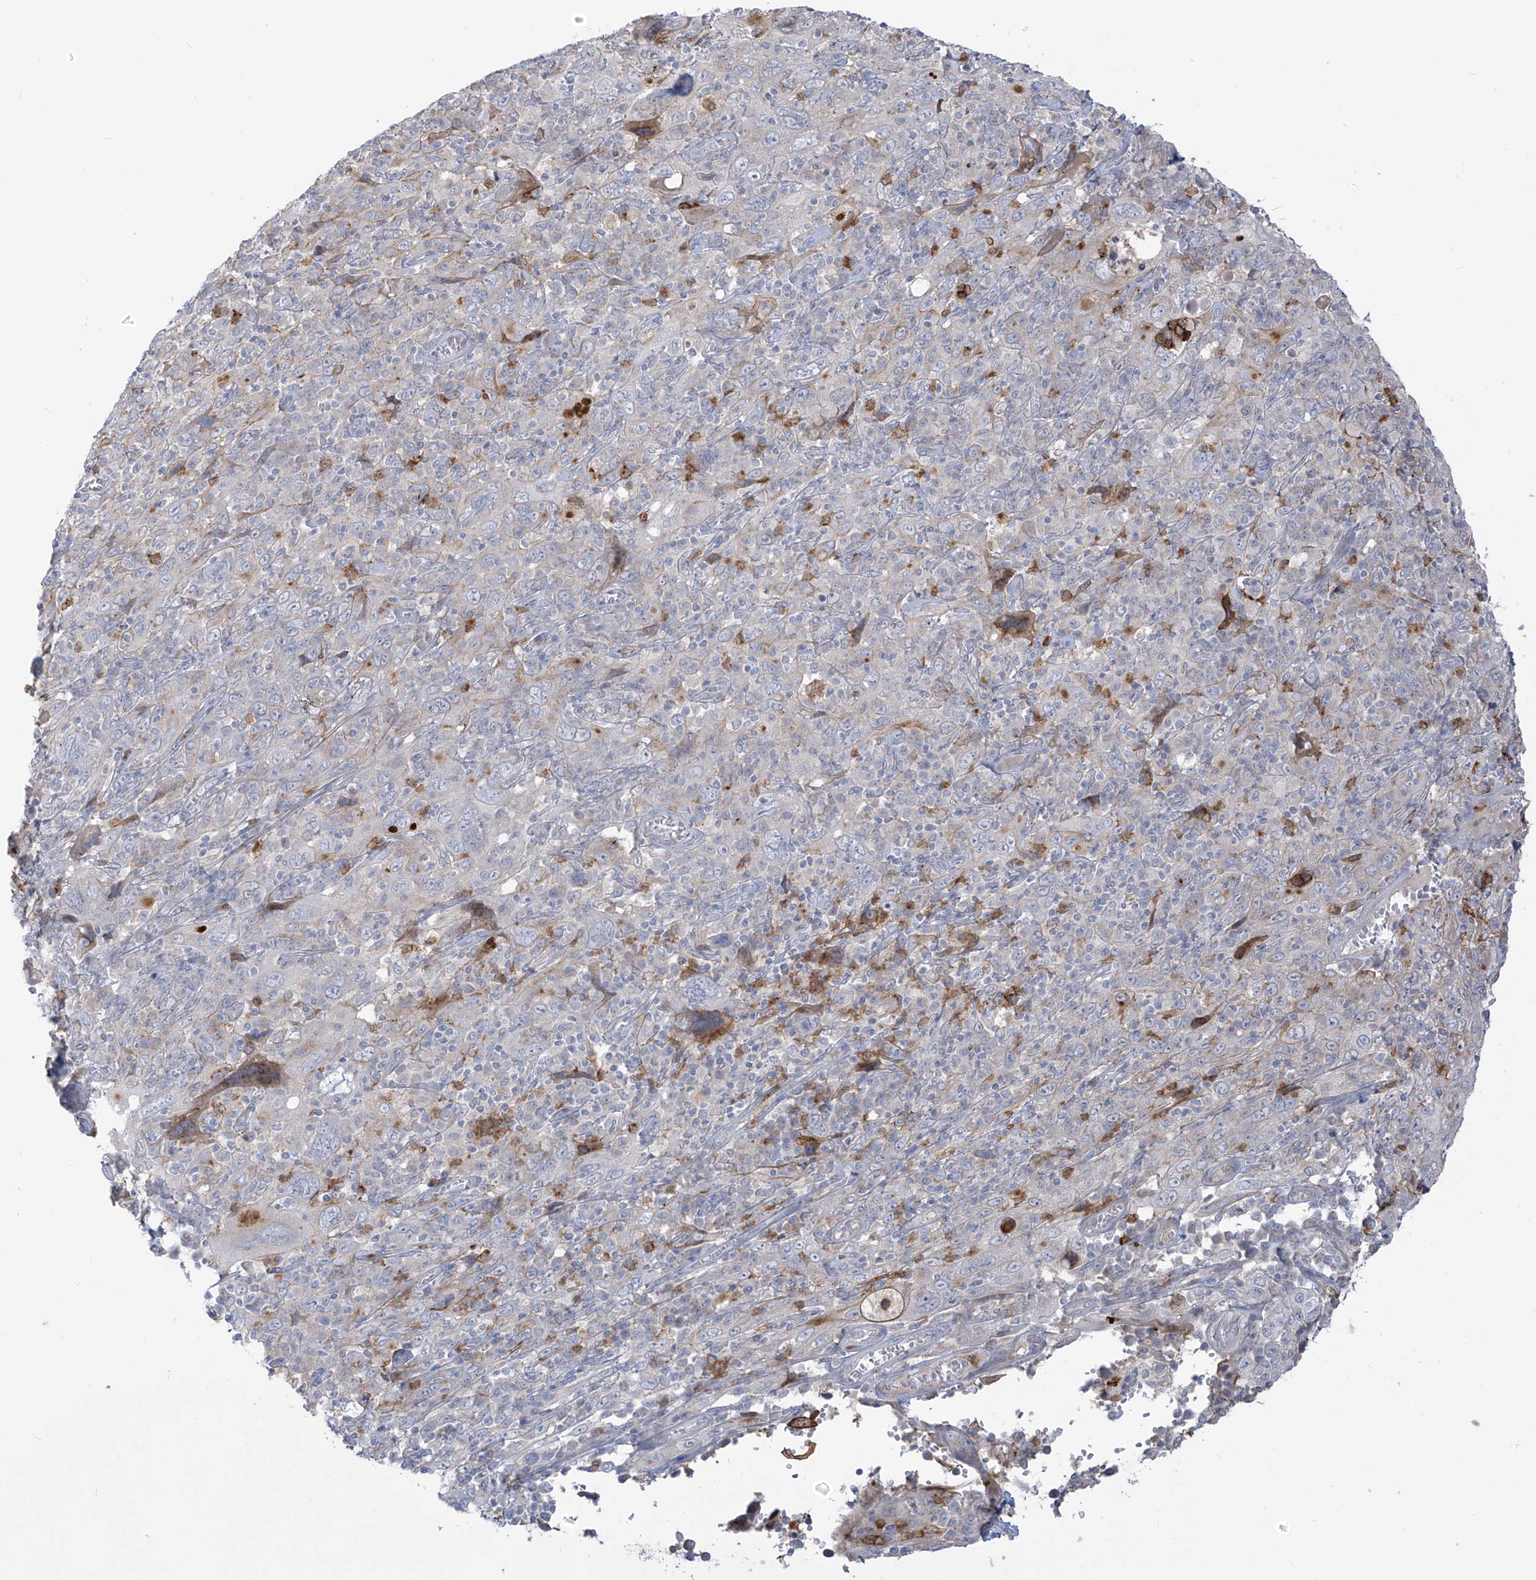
{"staining": {"intensity": "negative", "quantity": "none", "location": "none"}, "tissue": "cervical cancer", "cell_type": "Tumor cells", "image_type": "cancer", "snomed": [{"axis": "morphology", "description": "Squamous cell carcinoma, NOS"}, {"axis": "topography", "description": "Cervix"}], "caption": "Immunohistochemistry (IHC) photomicrograph of human cervical cancer (squamous cell carcinoma) stained for a protein (brown), which reveals no expression in tumor cells.", "gene": "NOTO", "patient": {"sex": "female", "age": 46}}